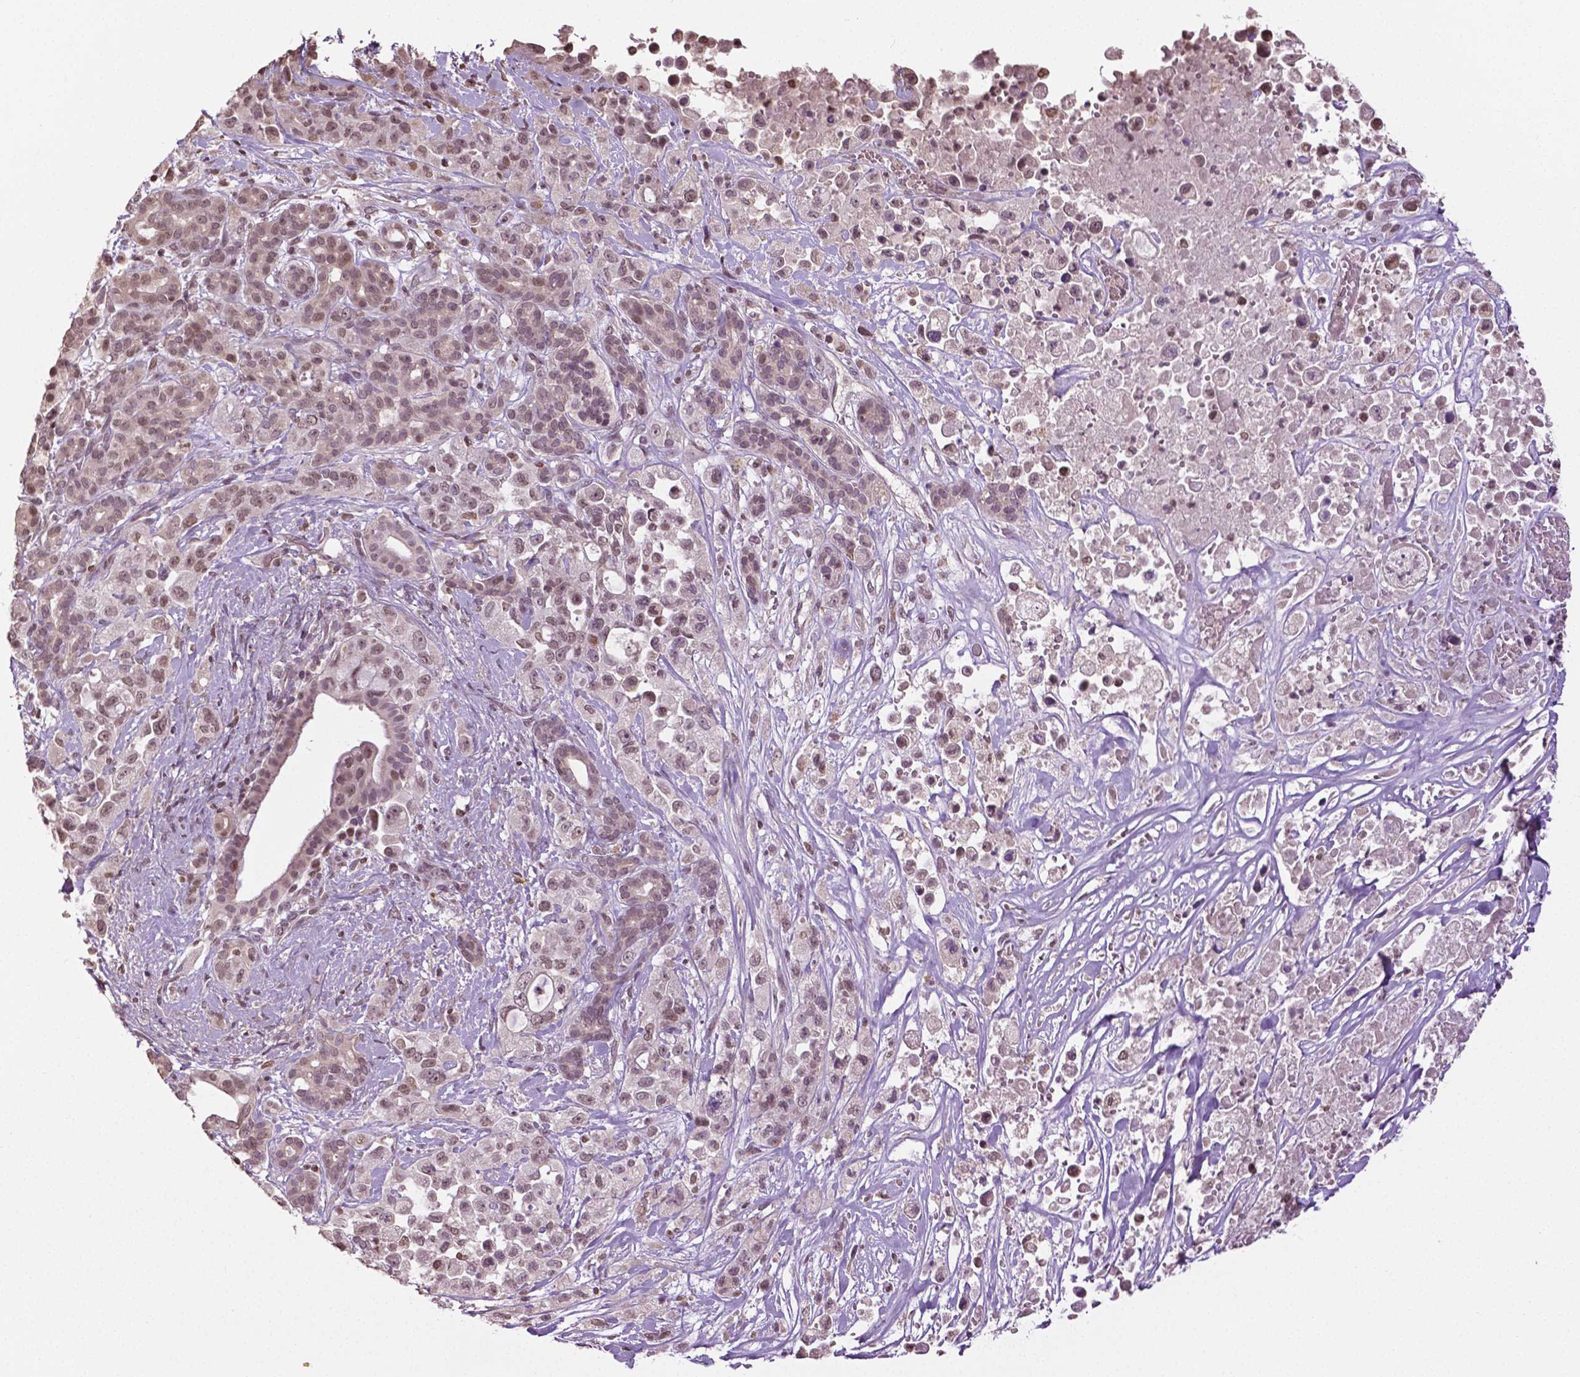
{"staining": {"intensity": "weak", "quantity": ">75%", "location": "nuclear"}, "tissue": "pancreatic cancer", "cell_type": "Tumor cells", "image_type": "cancer", "snomed": [{"axis": "morphology", "description": "Adenocarcinoma, NOS"}, {"axis": "topography", "description": "Pancreas"}], "caption": "Immunohistochemistry (IHC) of human pancreatic cancer (adenocarcinoma) reveals low levels of weak nuclear expression in about >75% of tumor cells.", "gene": "DLX5", "patient": {"sex": "male", "age": 44}}